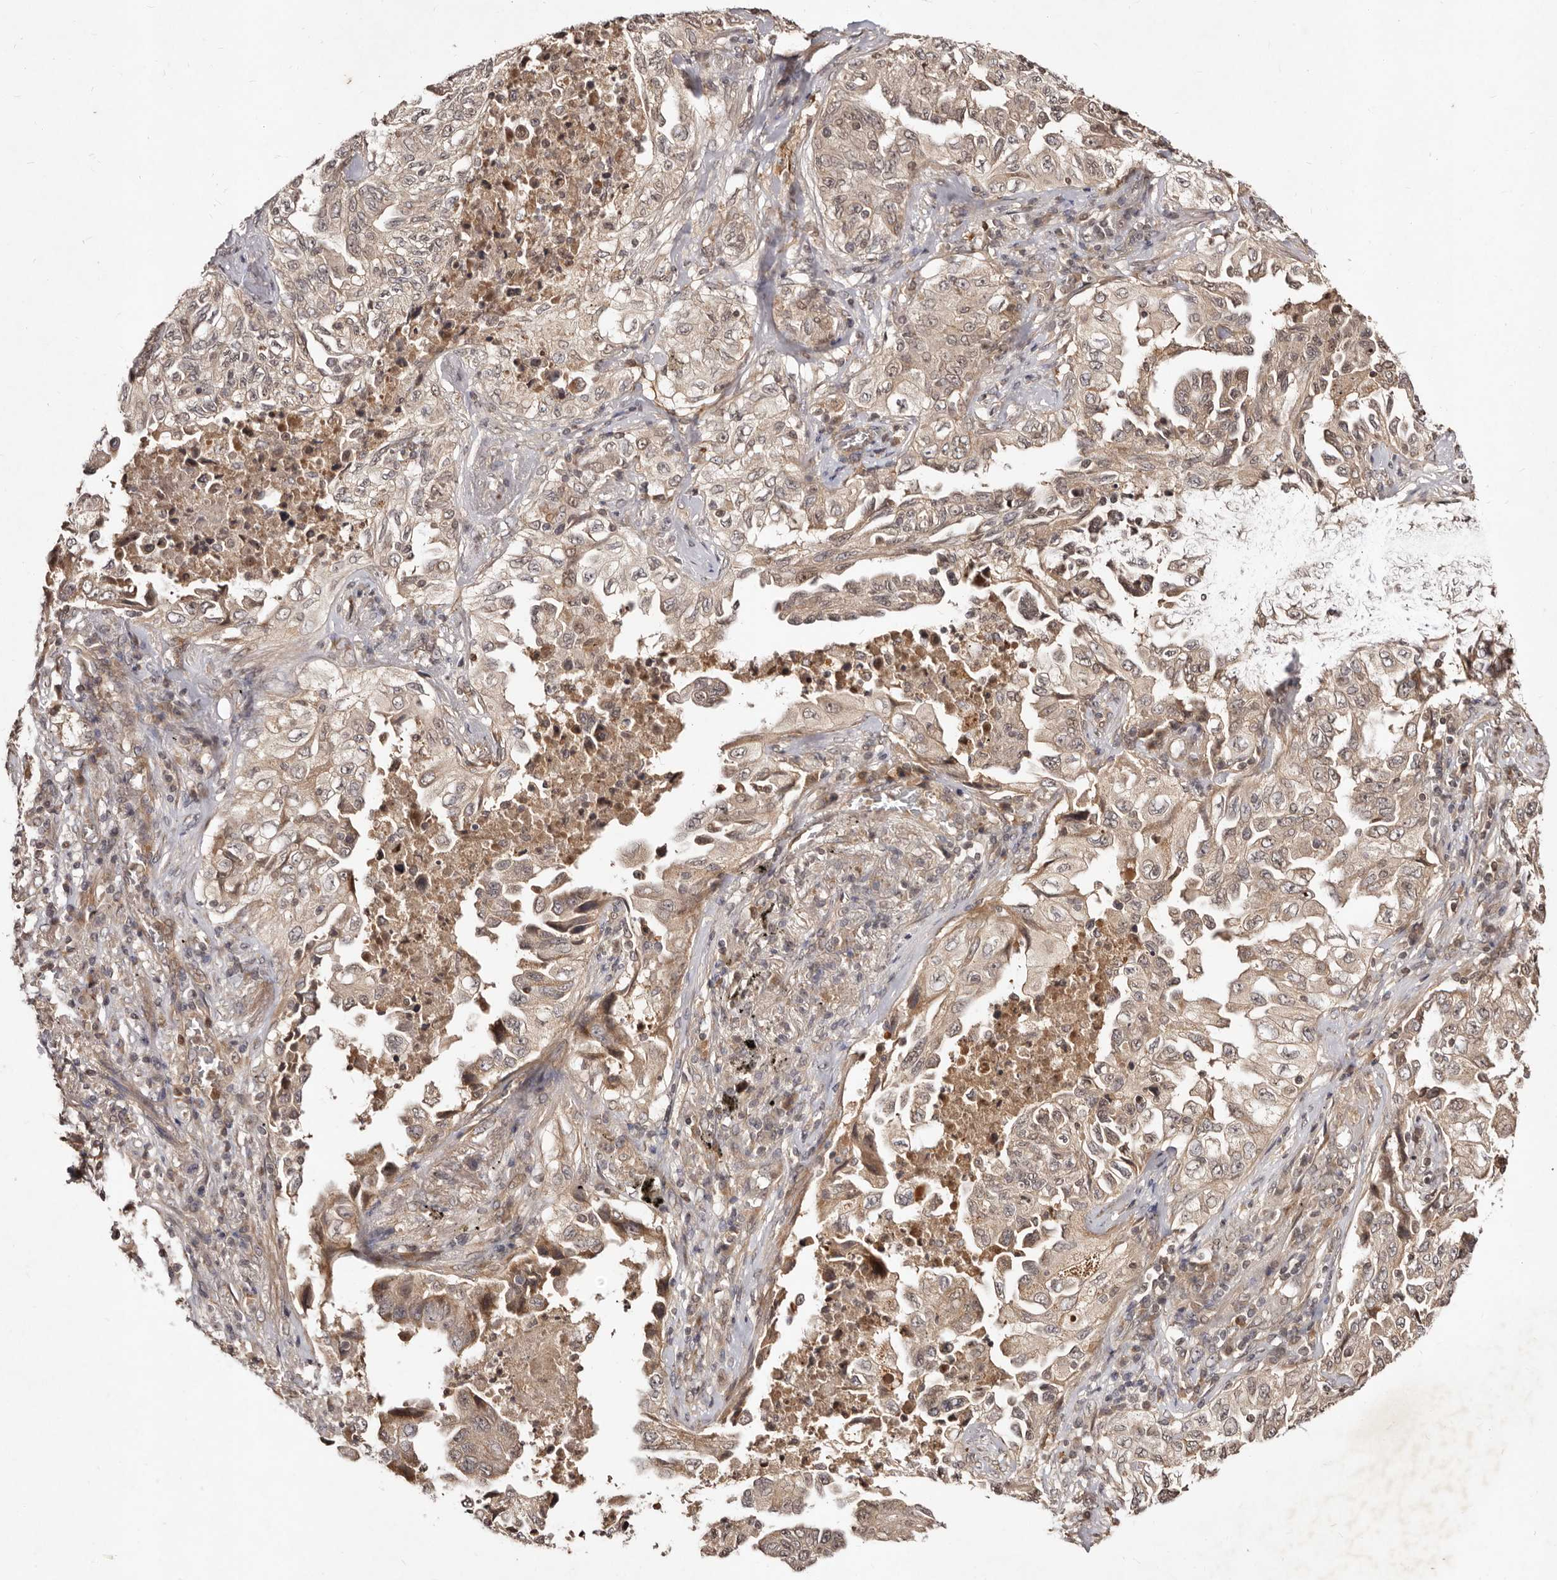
{"staining": {"intensity": "weak", "quantity": "25%-75%", "location": "cytoplasmic/membranous,nuclear"}, "tissue": "lung cancer", "cell_type": "Tumor cells", "image_type": "cancer", "snomed": [{"axis": "morphology", "description": "Adenocarcinoma, NOS"}, {"axis": "topography", "description": "Lung"}], "caption": "Weak cytoplasmic/membranous and nuclear expression for a protein is seen in approximately 25%-75% of tumor cells of lung cancer (adenocarcinoma) using IHC.", "gene": "LCORL", "patient": {"sex": "female", "age": 51}}